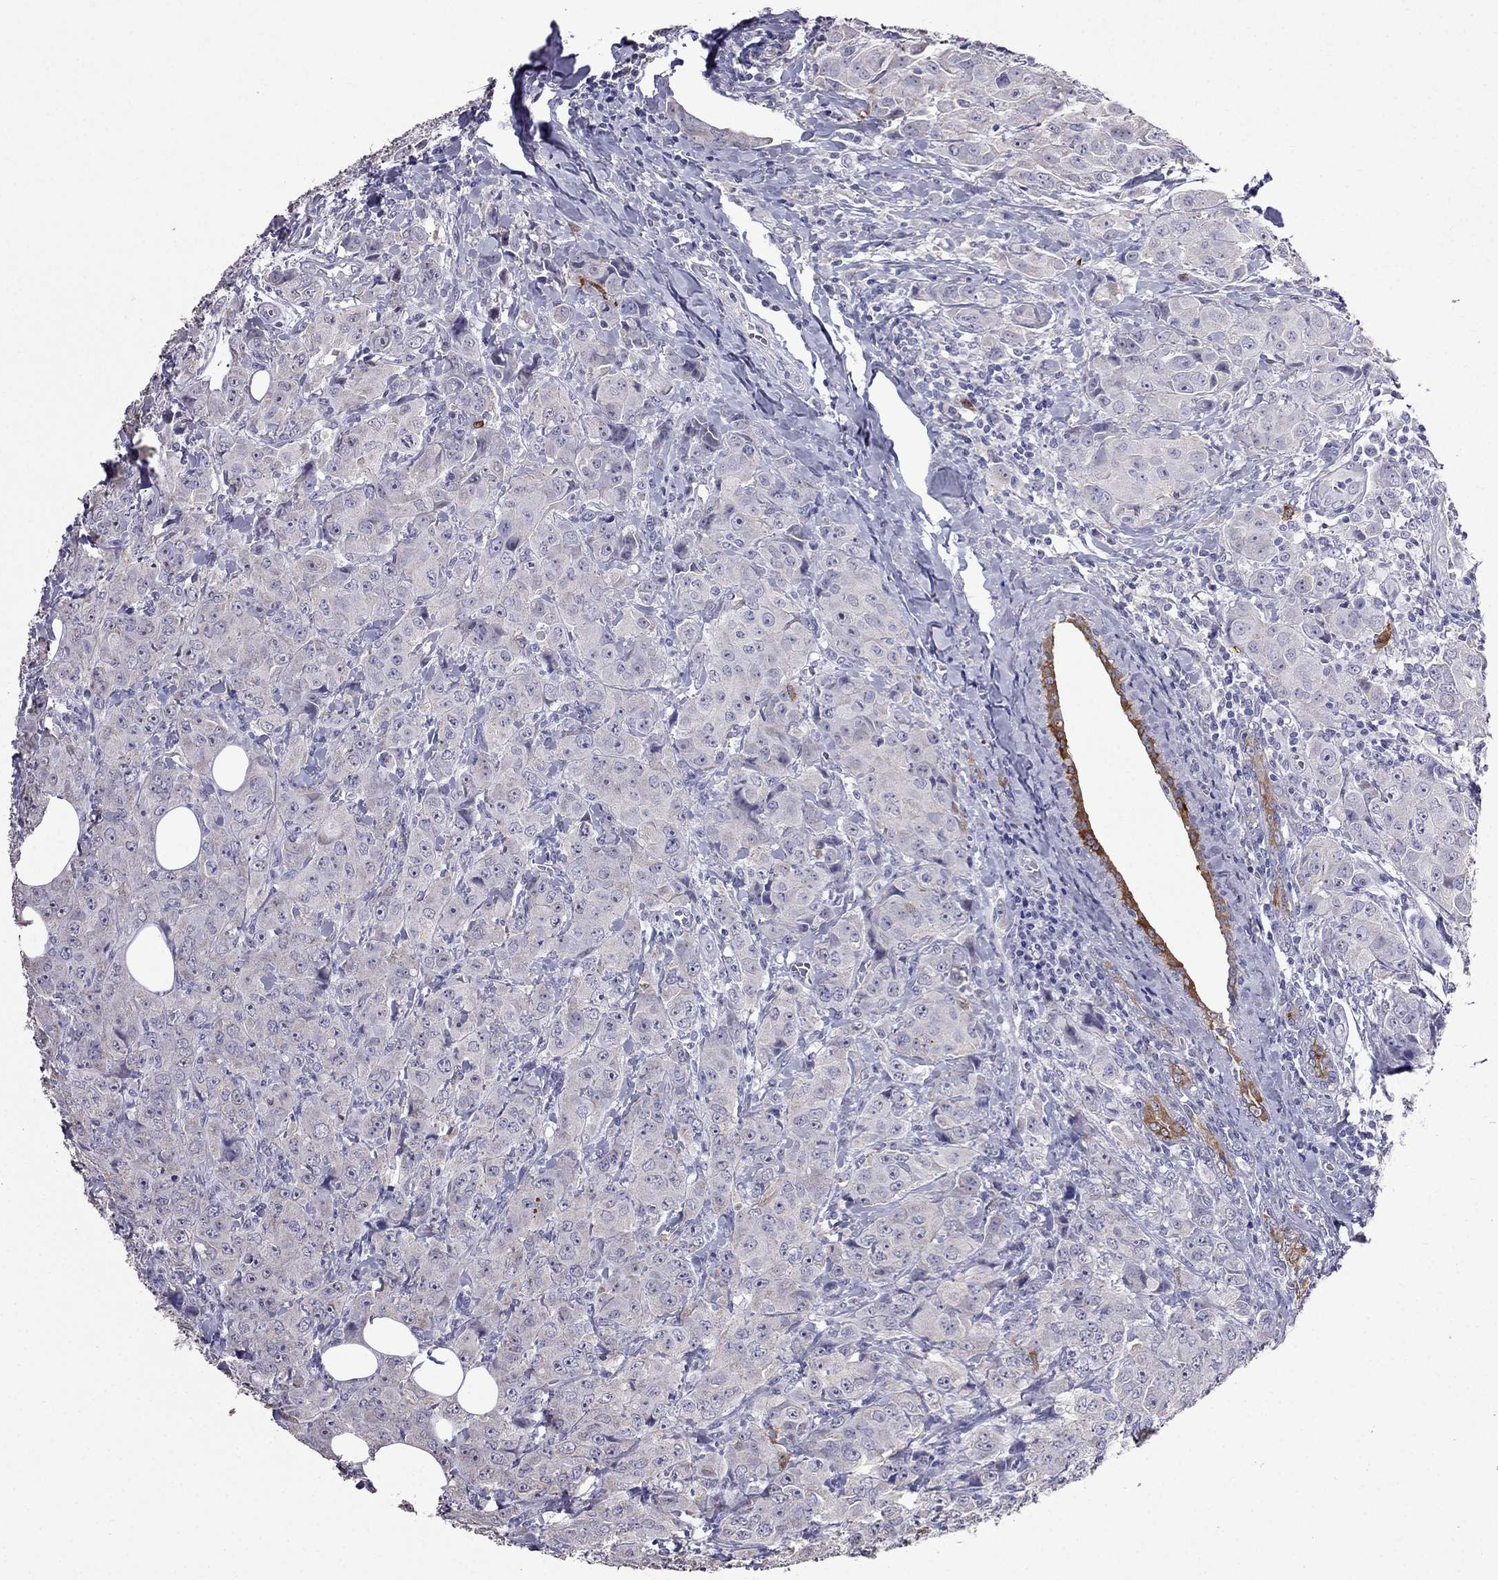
{"staining": {"intensity": "negative", "quantity": "none", "location": "none"}, "tissue": "breast cancer", "cell_type": "Tumor cells", "image_type": "cancer", "snomed": [{"axis": "morphology", "description": "Duct carcinoma"}, {"axis": "topography", "description": "Breast"}], "caption": "Tumor cells show no significant protein expression in breast invasive ductal carcinoma.", "gene": "AK5", "patient": {"sex": "female", "age": 43}}